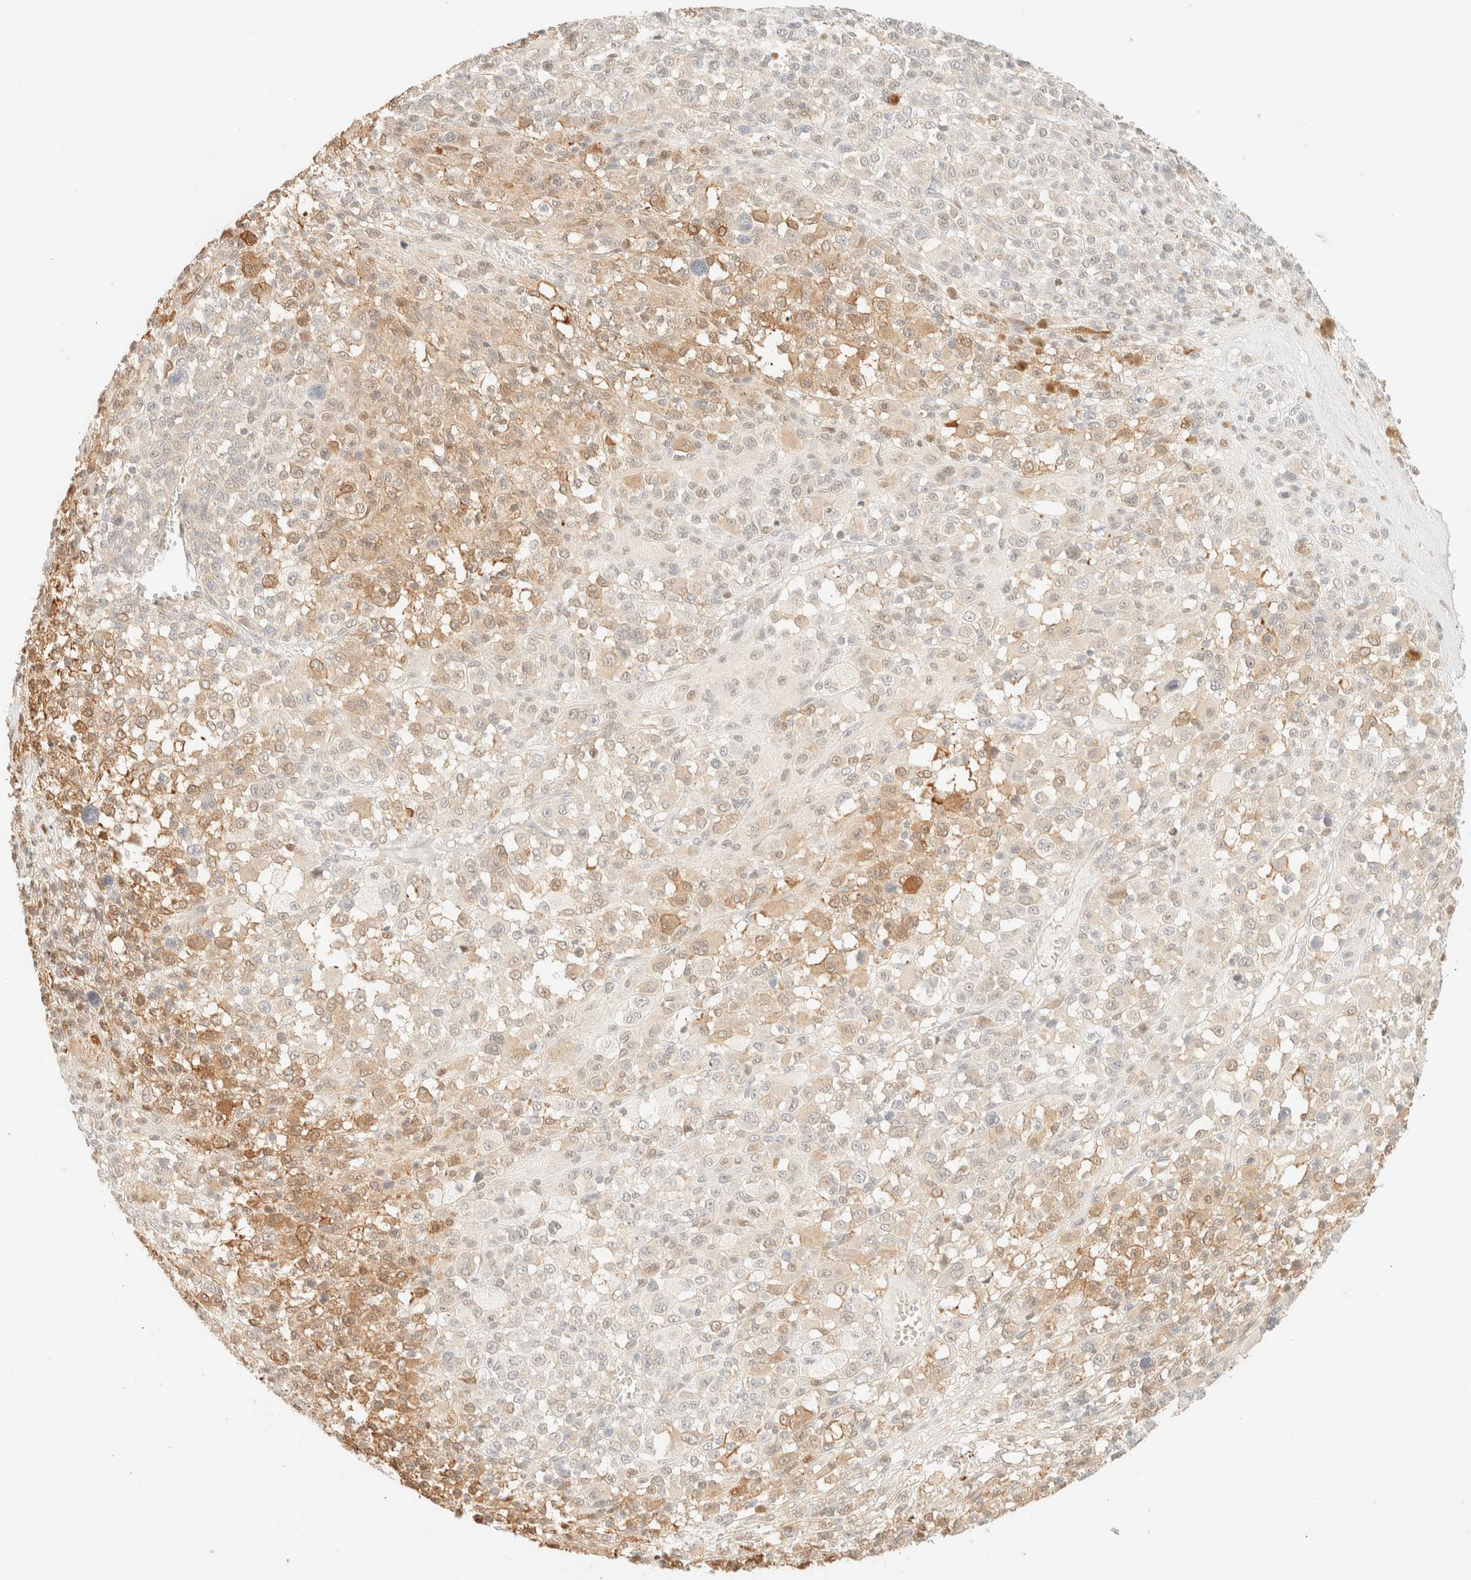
{"staining": {"intensity": "moderate", "quantity": "<25%", "location": "cytoplasmic/membranous"}, "tissue": "melanoma", "cell_type": "Tumor cells", "image_type": "cancer", "snomed": [{"axis": "morphology", "description": "Malignant melanoma, Metastatic site"}, {"axis": "topography", "description": "Skin"}], "caption": "A brown stain highlights moderate cytoplasmic/membranous positivity of a protein in human melanoma tumor cells.", "gene": "TSR1", "patient": {"sex": "female", "age": 74}}